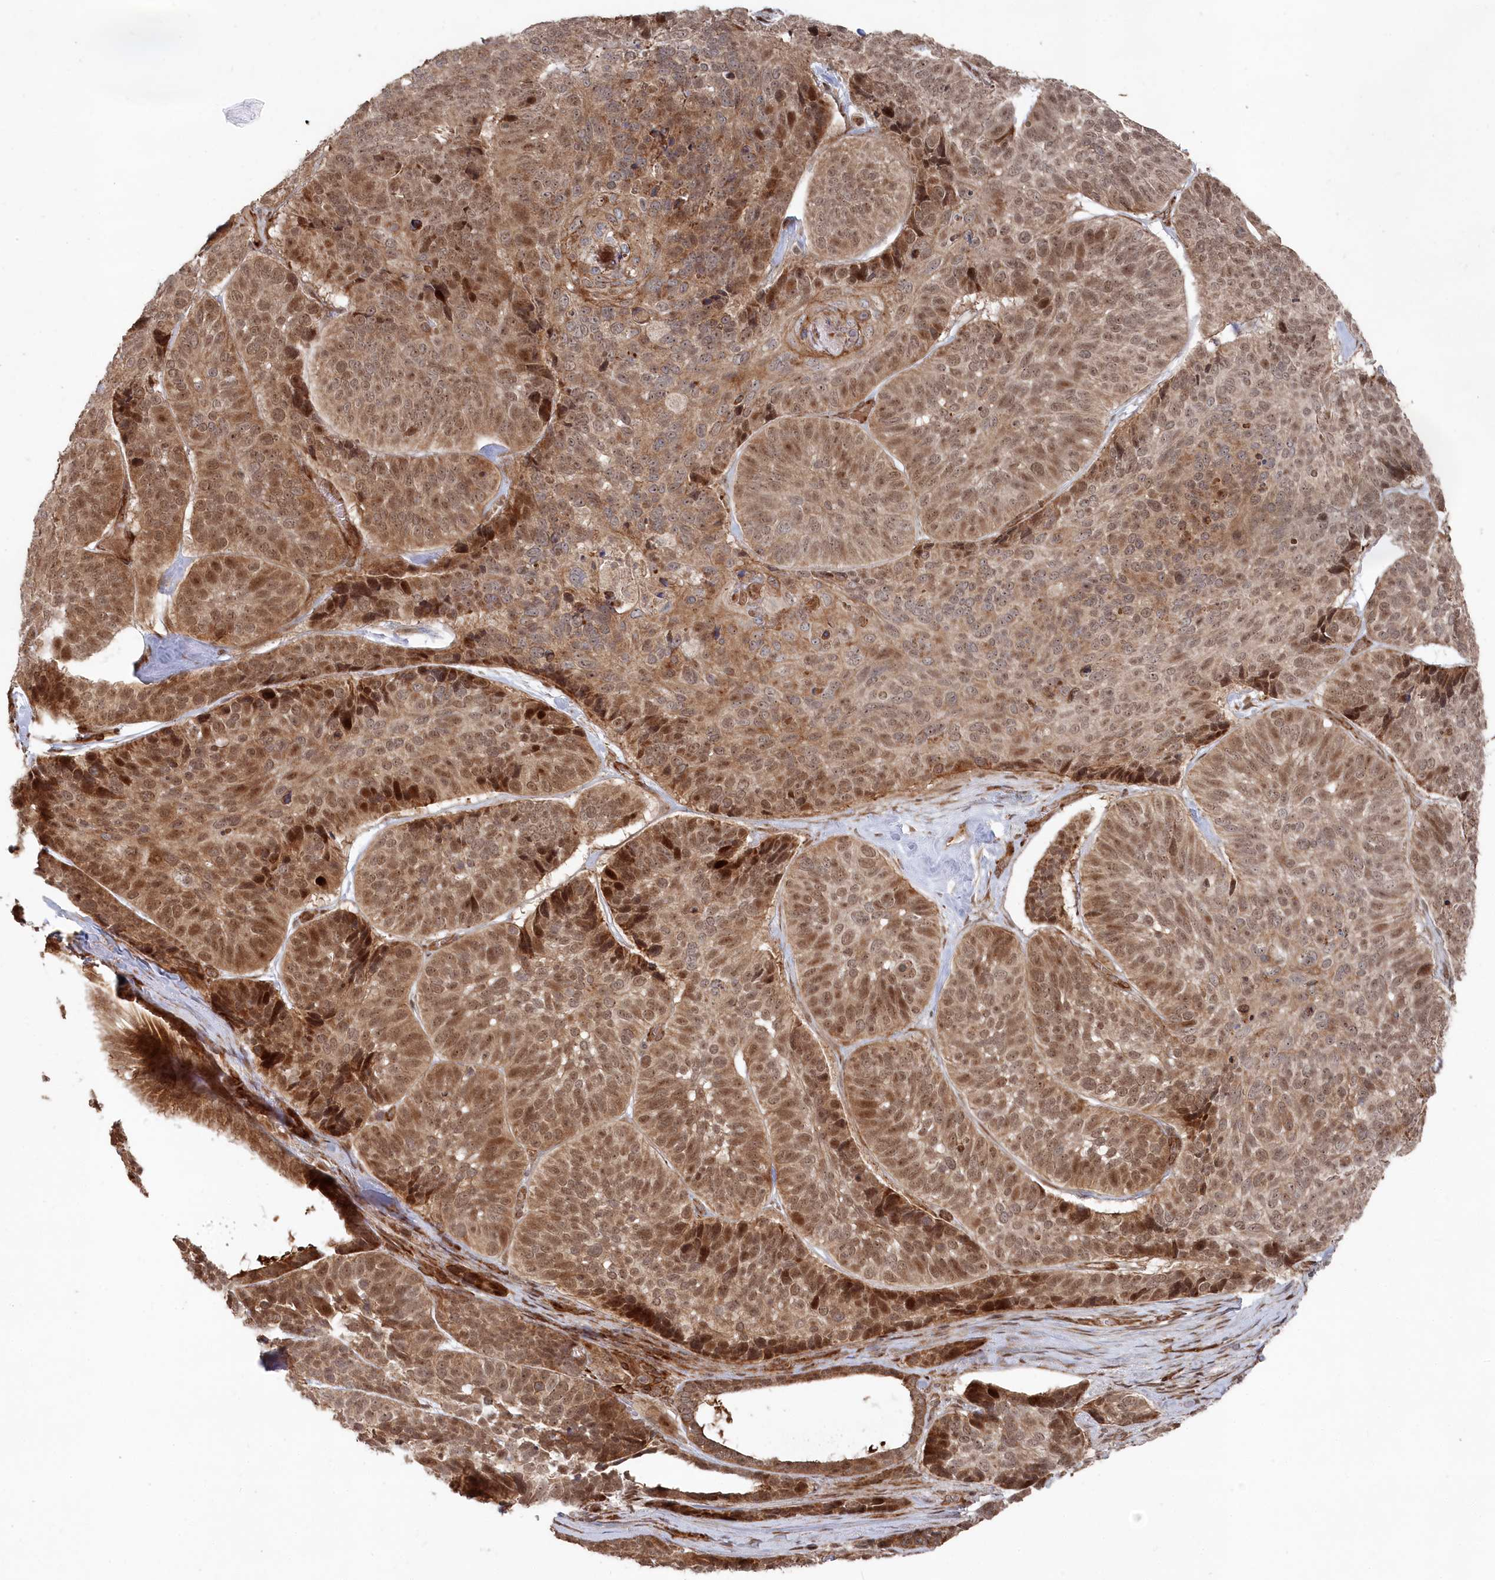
{"staining": {"intensity": "moderate", "quantity": ">75%", "location": "cytoplasmic/membranous,nuclear"}, "tissue": "skin cancer", "cell_type": "Tumor cells", "image_type": "cancer", "snomed": [{"axis": "morphology", "description": "Basal cell carcinoma"}, {"axis": "topography", "description": "Skin"}], "caption": "A brown stain labels moderate cytoplasmic/membranous and nuclear expression of a protein in skin cancer tumor cells. (Brightfield microscopy of DAB IHC at high magnification).", "gene": "POLR3A", "patient": {"sex": "male", "age": 62}}